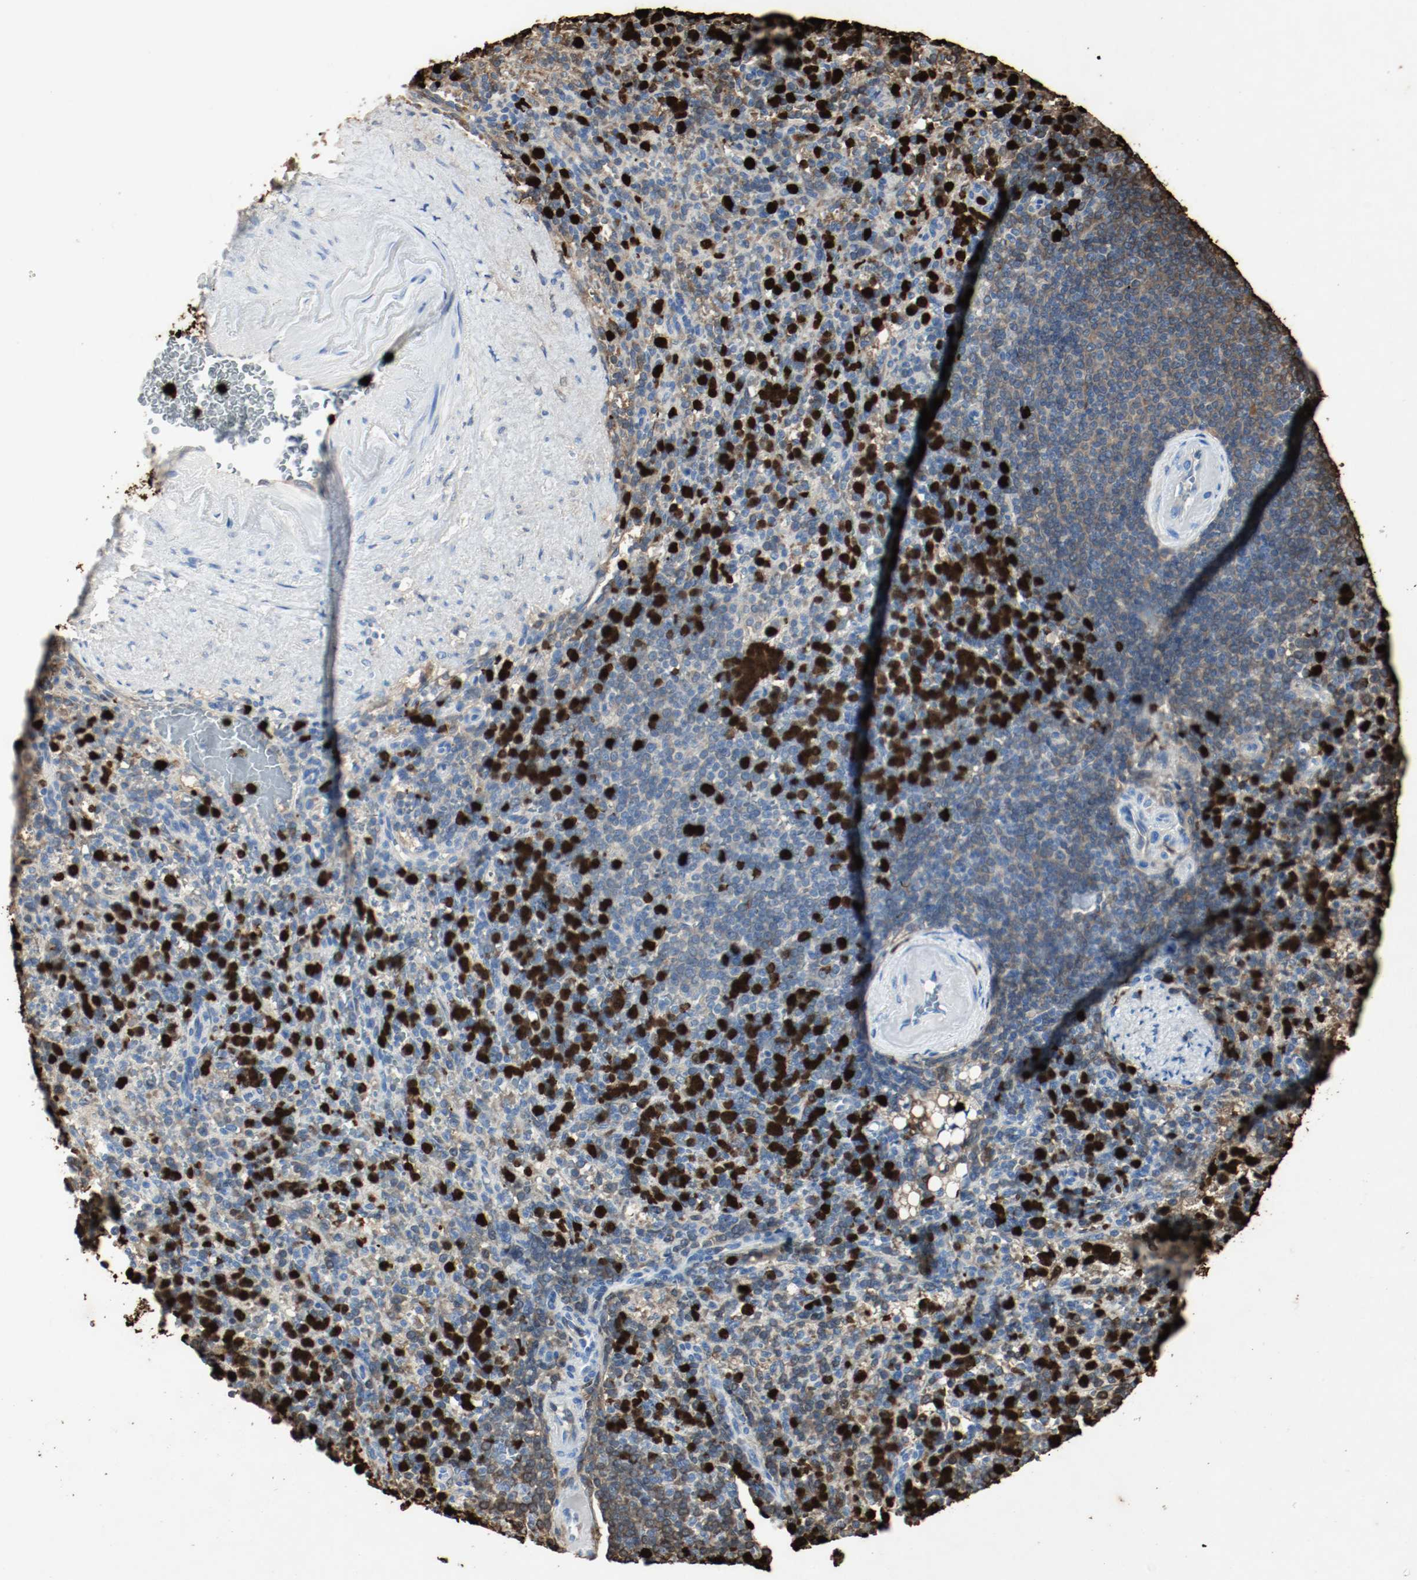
{"staining": {"intensity": "strong", "quantity": "25%-75%", "location": "cytoplasmic/membranous"}, "tissue": "spleen", "cell_type": "Cells in red pulp", "image_type": "normal", "snomed": [{"axis": "morphology", "description": "Normal tissue, NOS"}, {"axis": "topography", "description": "Spleen"}], "caption": "The image shows immunohistochemical staining of unremarkable spleen. There is strong cytoplasmic/membranous positivity is appreciated in about 25%-75% of cells in red pulp.", "gene": "S100A9", "patient": {"sex": "female", "age": 74}}